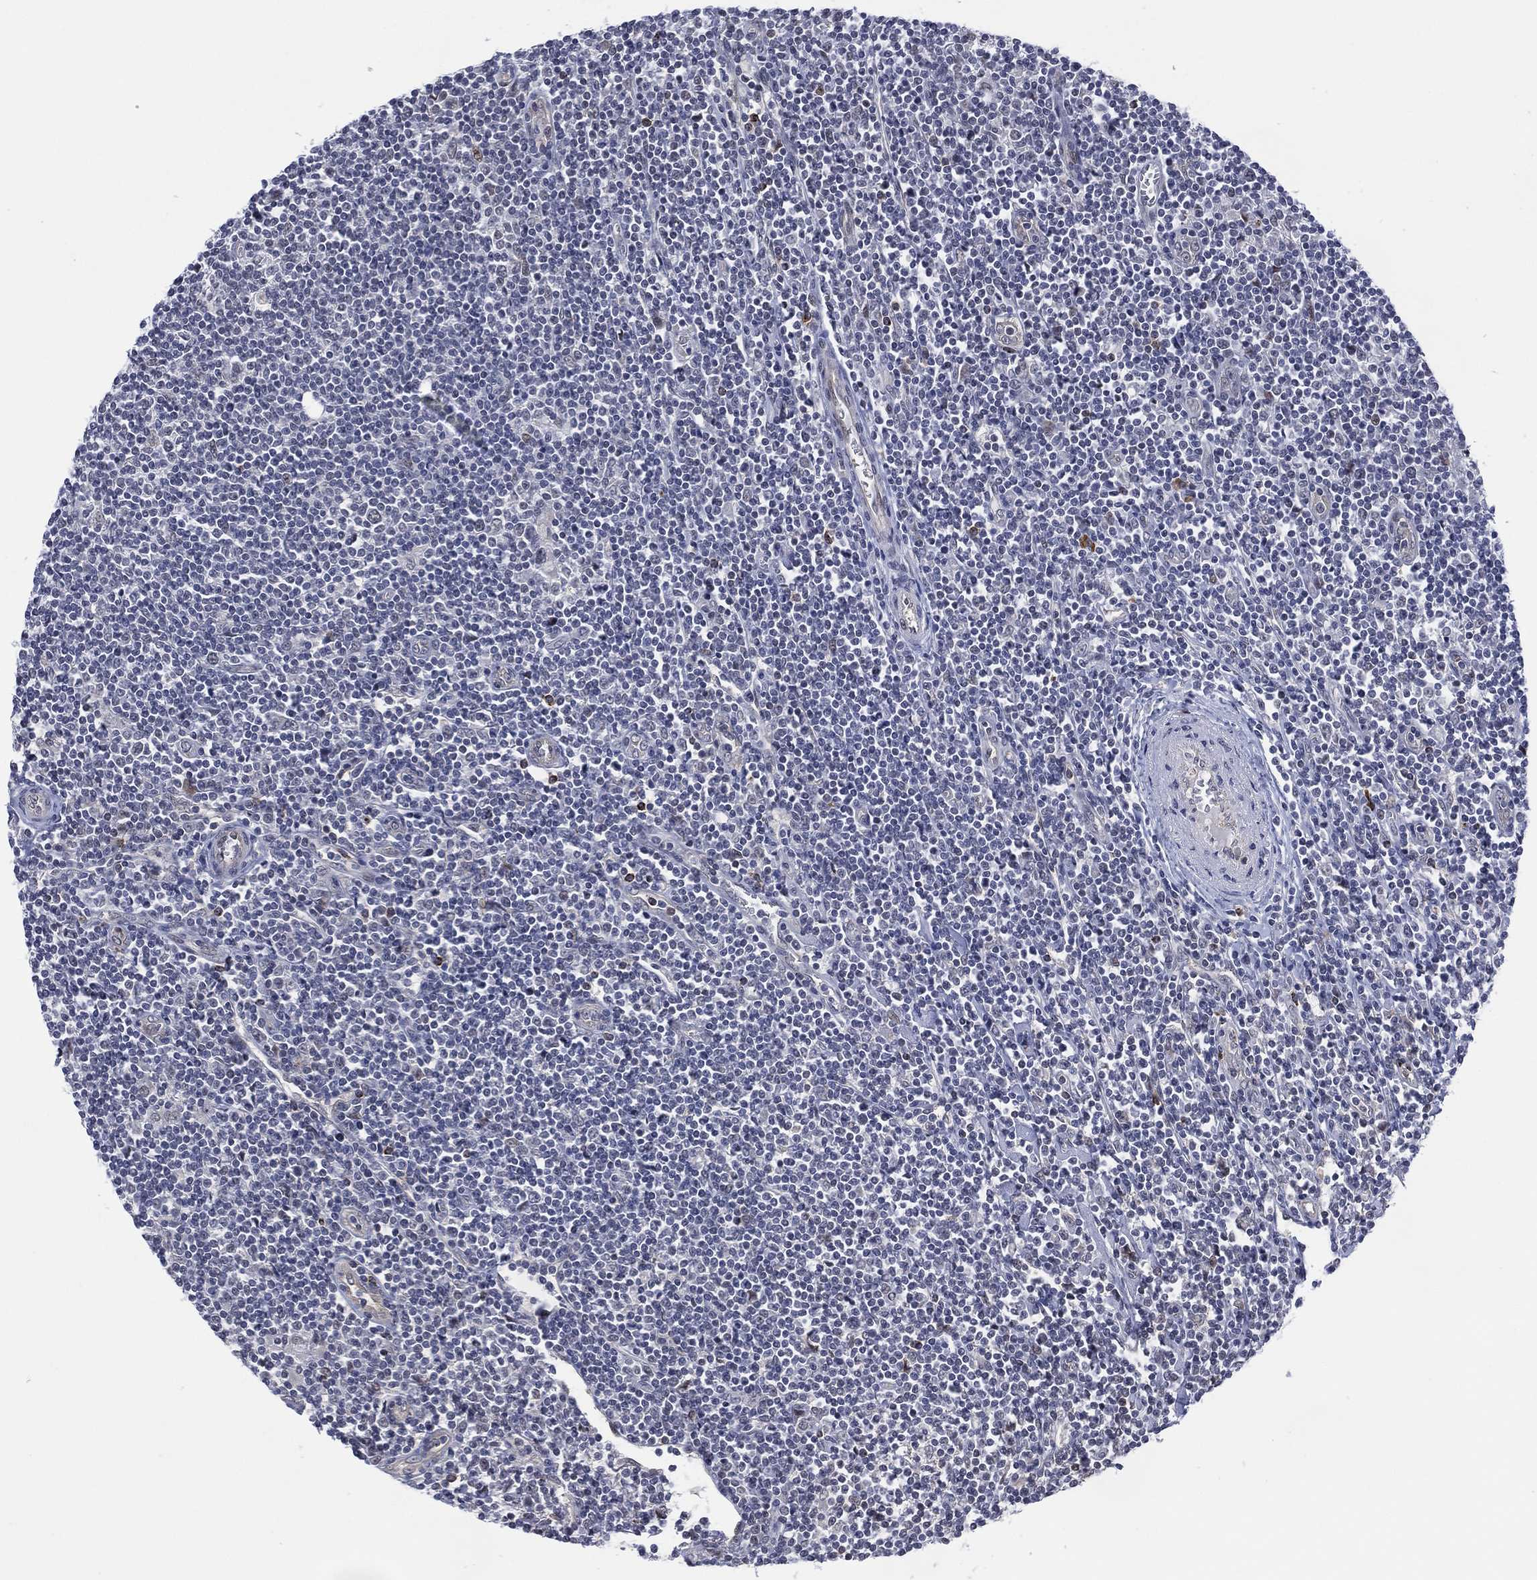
{"staining": {"intensity": "negative", "quantity": "none", "location": "none"}, "tissue": "lymphoma", "cell_type": "Tumor cells", "image_type": "cancer", "snomed": [{"axis": "morphology", "description": "Hodgkin's disease, NOS"}, {"axis": "topography", "description": "Lymph node"}], "caption": "Tumor cells are negative for protein expression in human Hodgkin's disease. The staining was performed using DAB to visualize the protein expression in brown, while the nuclei were stained in blue with hematoxylin (Magnification: 20x).", "gene": "DPP4", "patient": {"sex": "male", "age": 40}}